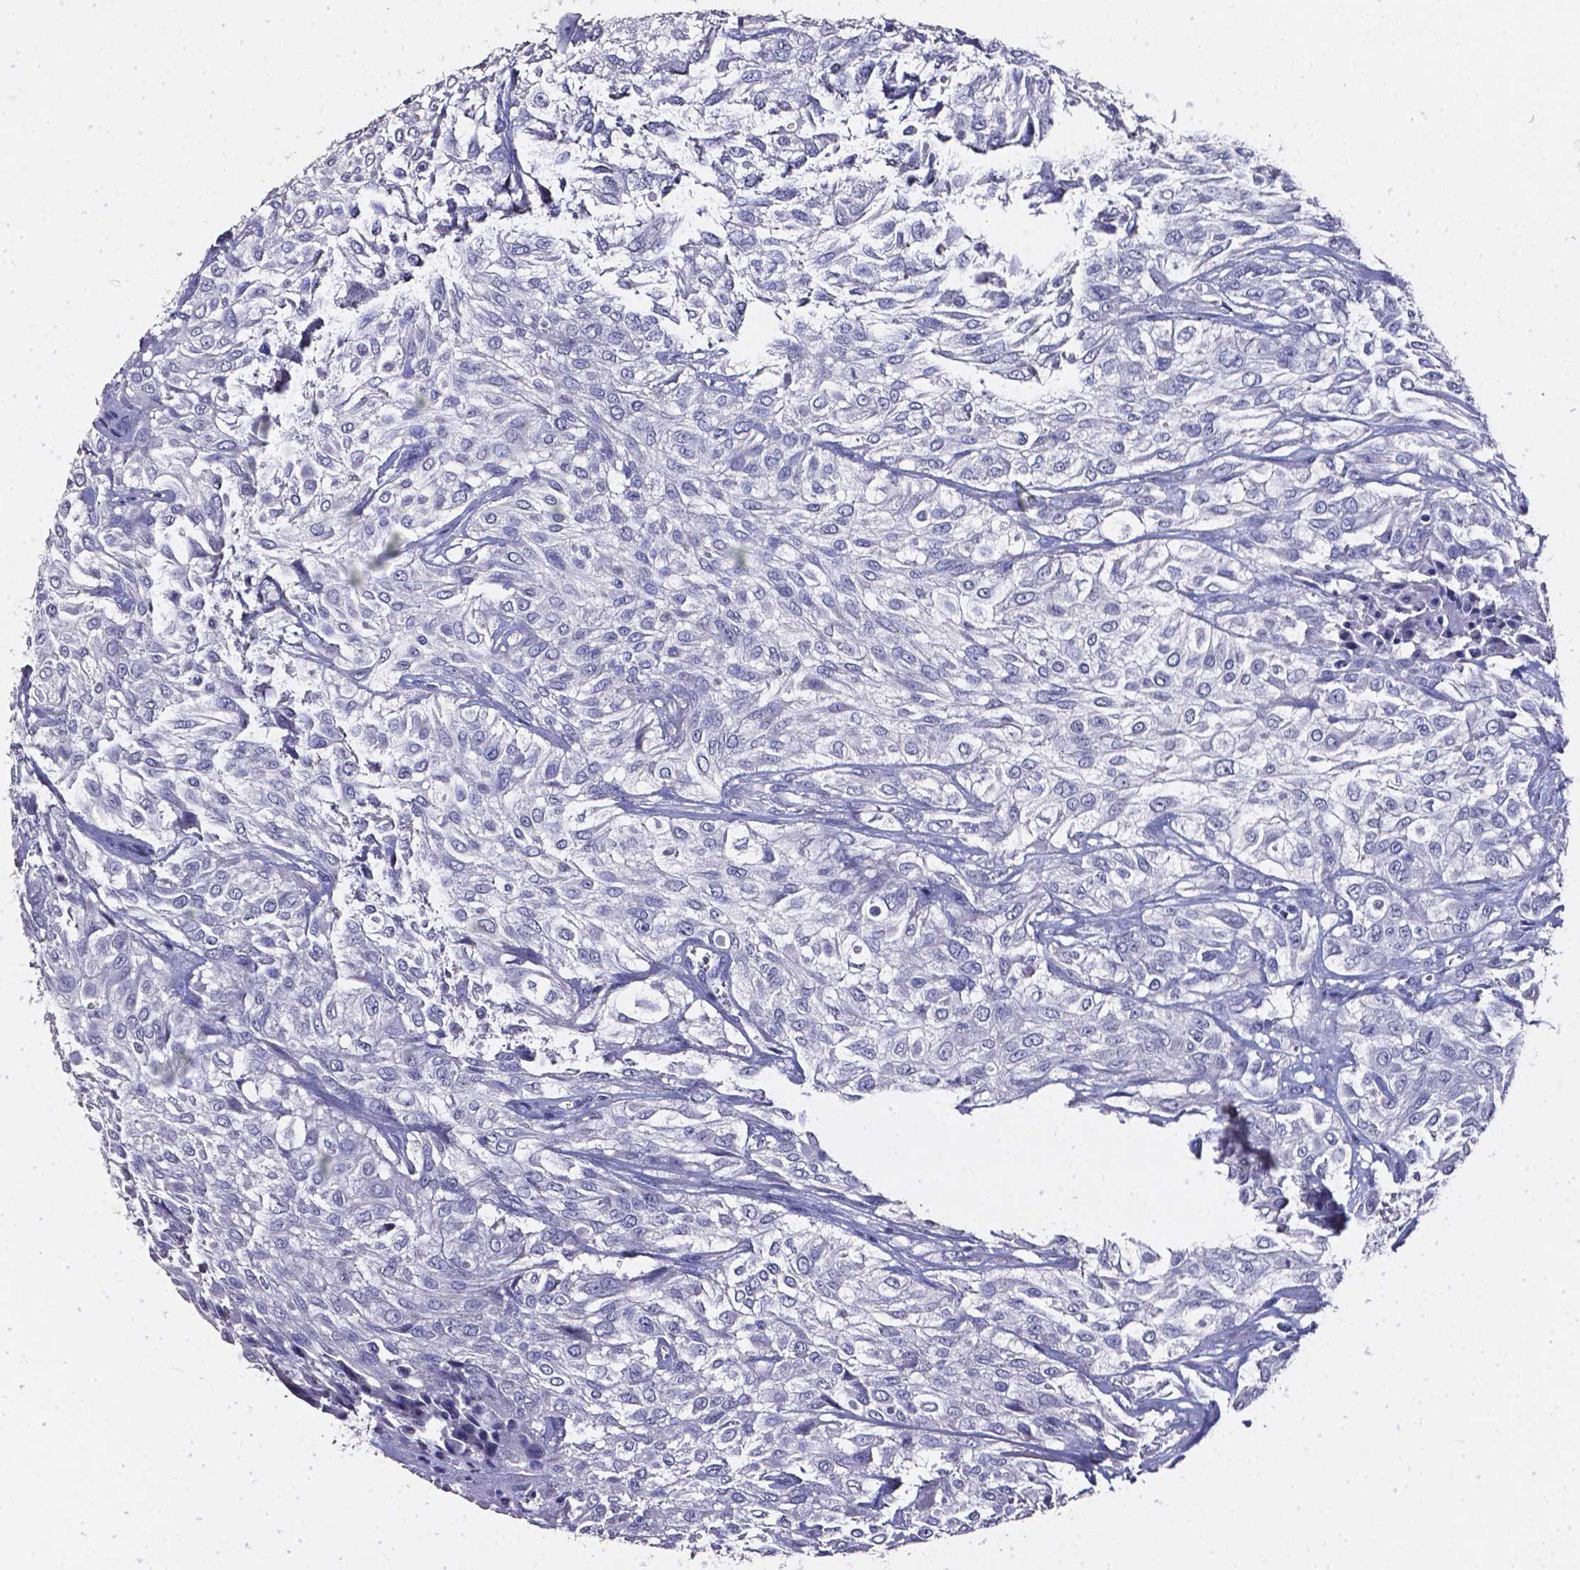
{"staining": {"intensity": "negative", "quantity": "none", "location": "none"}, "tissue": "urothelial cancer", "cell_type": "Tumor cells", "image_type": "cancer", "snomed": [{"axis": "morphology", "description": "Urothelial carcinoma, High grade"}, {"axis": "topography", "description": "Urinary bladder"}], "caption": "A photomicrograph of human urothelial cancer is negative for staining in tumor cells. (Immunohistochemistry, brightfield microscopy, high magnification).", "gene": "AKR1B10", "patient": {"sex": "male", "age": 57}}